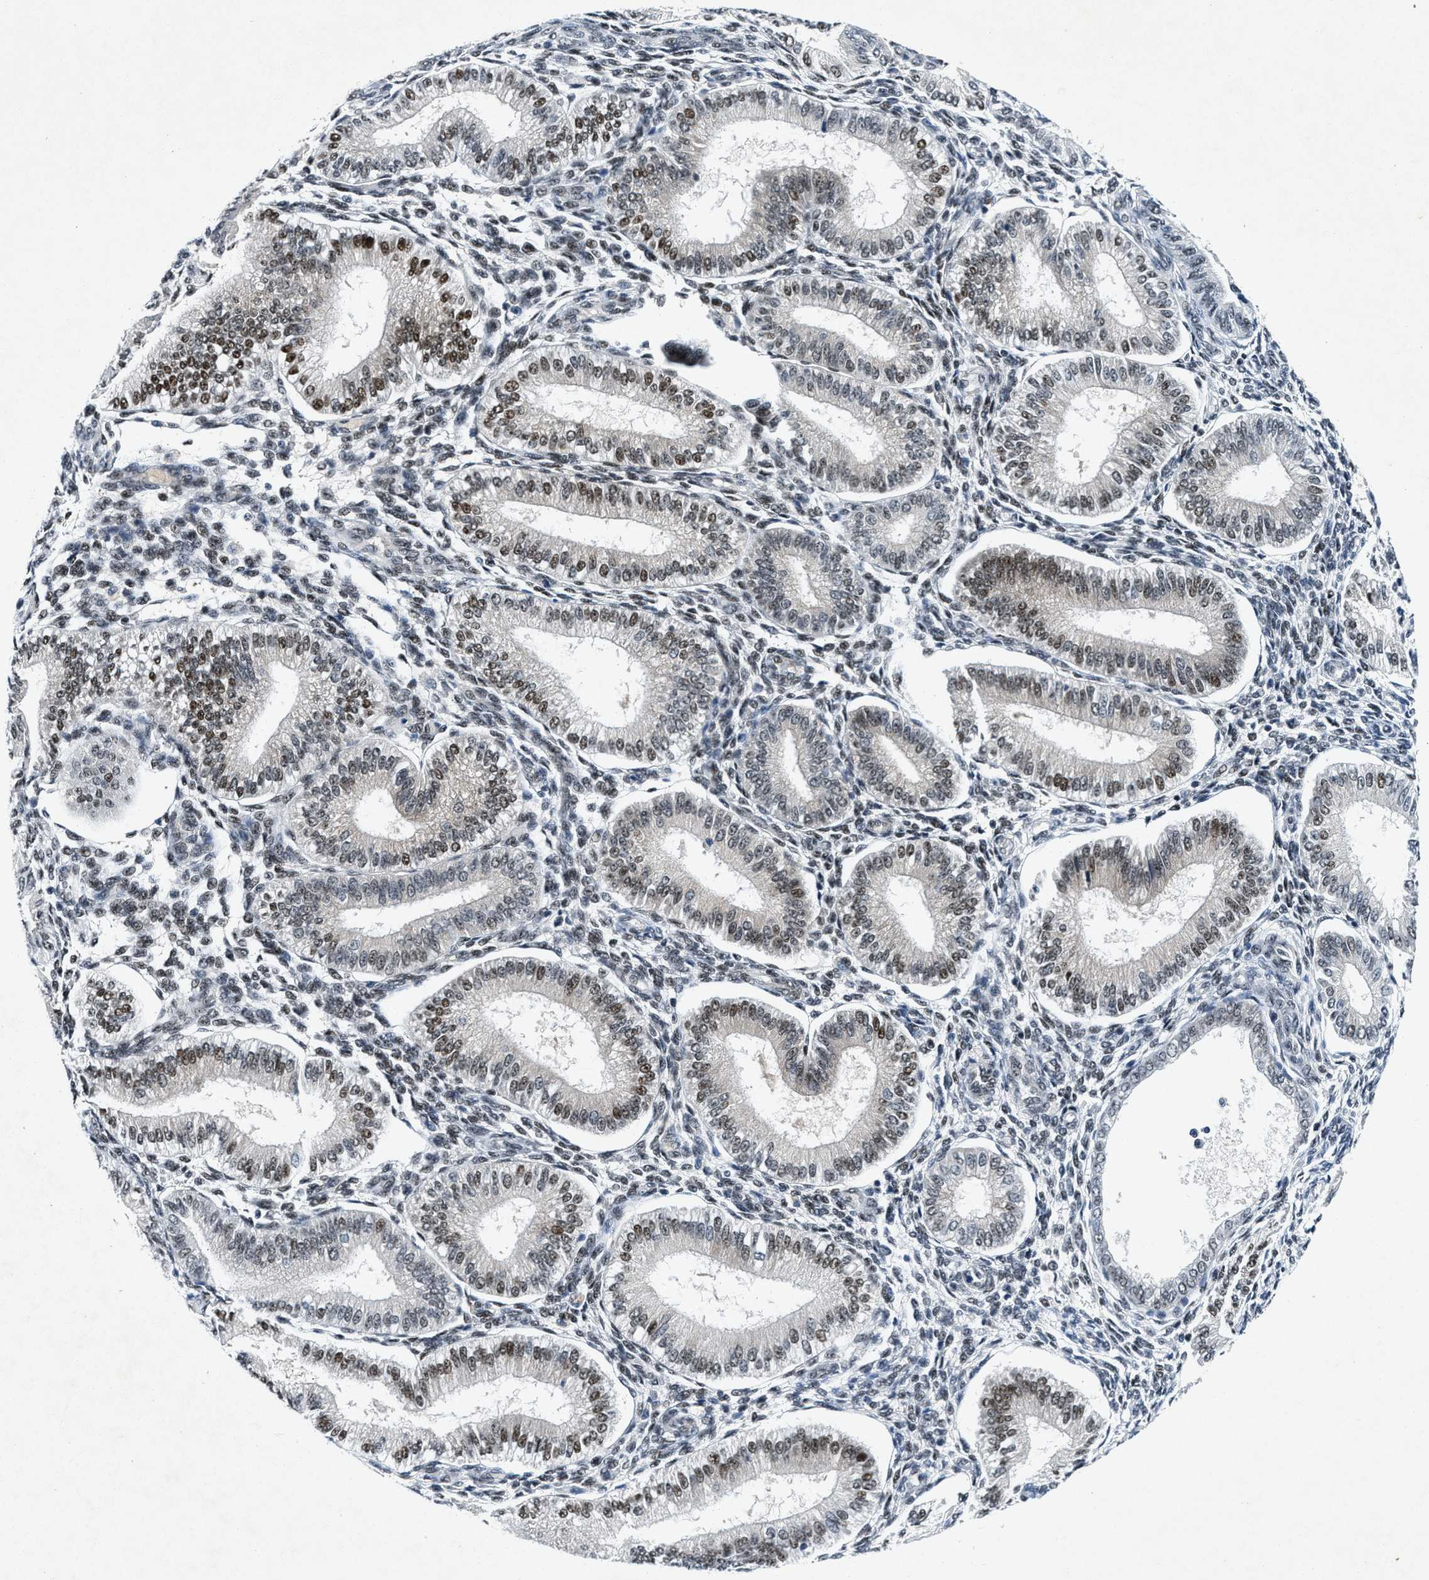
{"staining": {"intensity": "moderate", "quantity": "25%-75%", "location": "nuclear"}, "tissue": "endometrium", "cell_type": "Cells in endometrial stroma", "image_type": "normal", "snomed": [{"axis": "morphology", "description": "Normal tissue, NOS"}, {"axis": "topography", "description": "Endometrium"}], "caption": "Protein staining by immunohistochemistry reveals moderate nuclear staining in approximately 25%-75% of cells in endometrial stroma in unremarkable endometrium.", "gene": "NCOA1", "patient": {"sex": "female", "age": 39}}